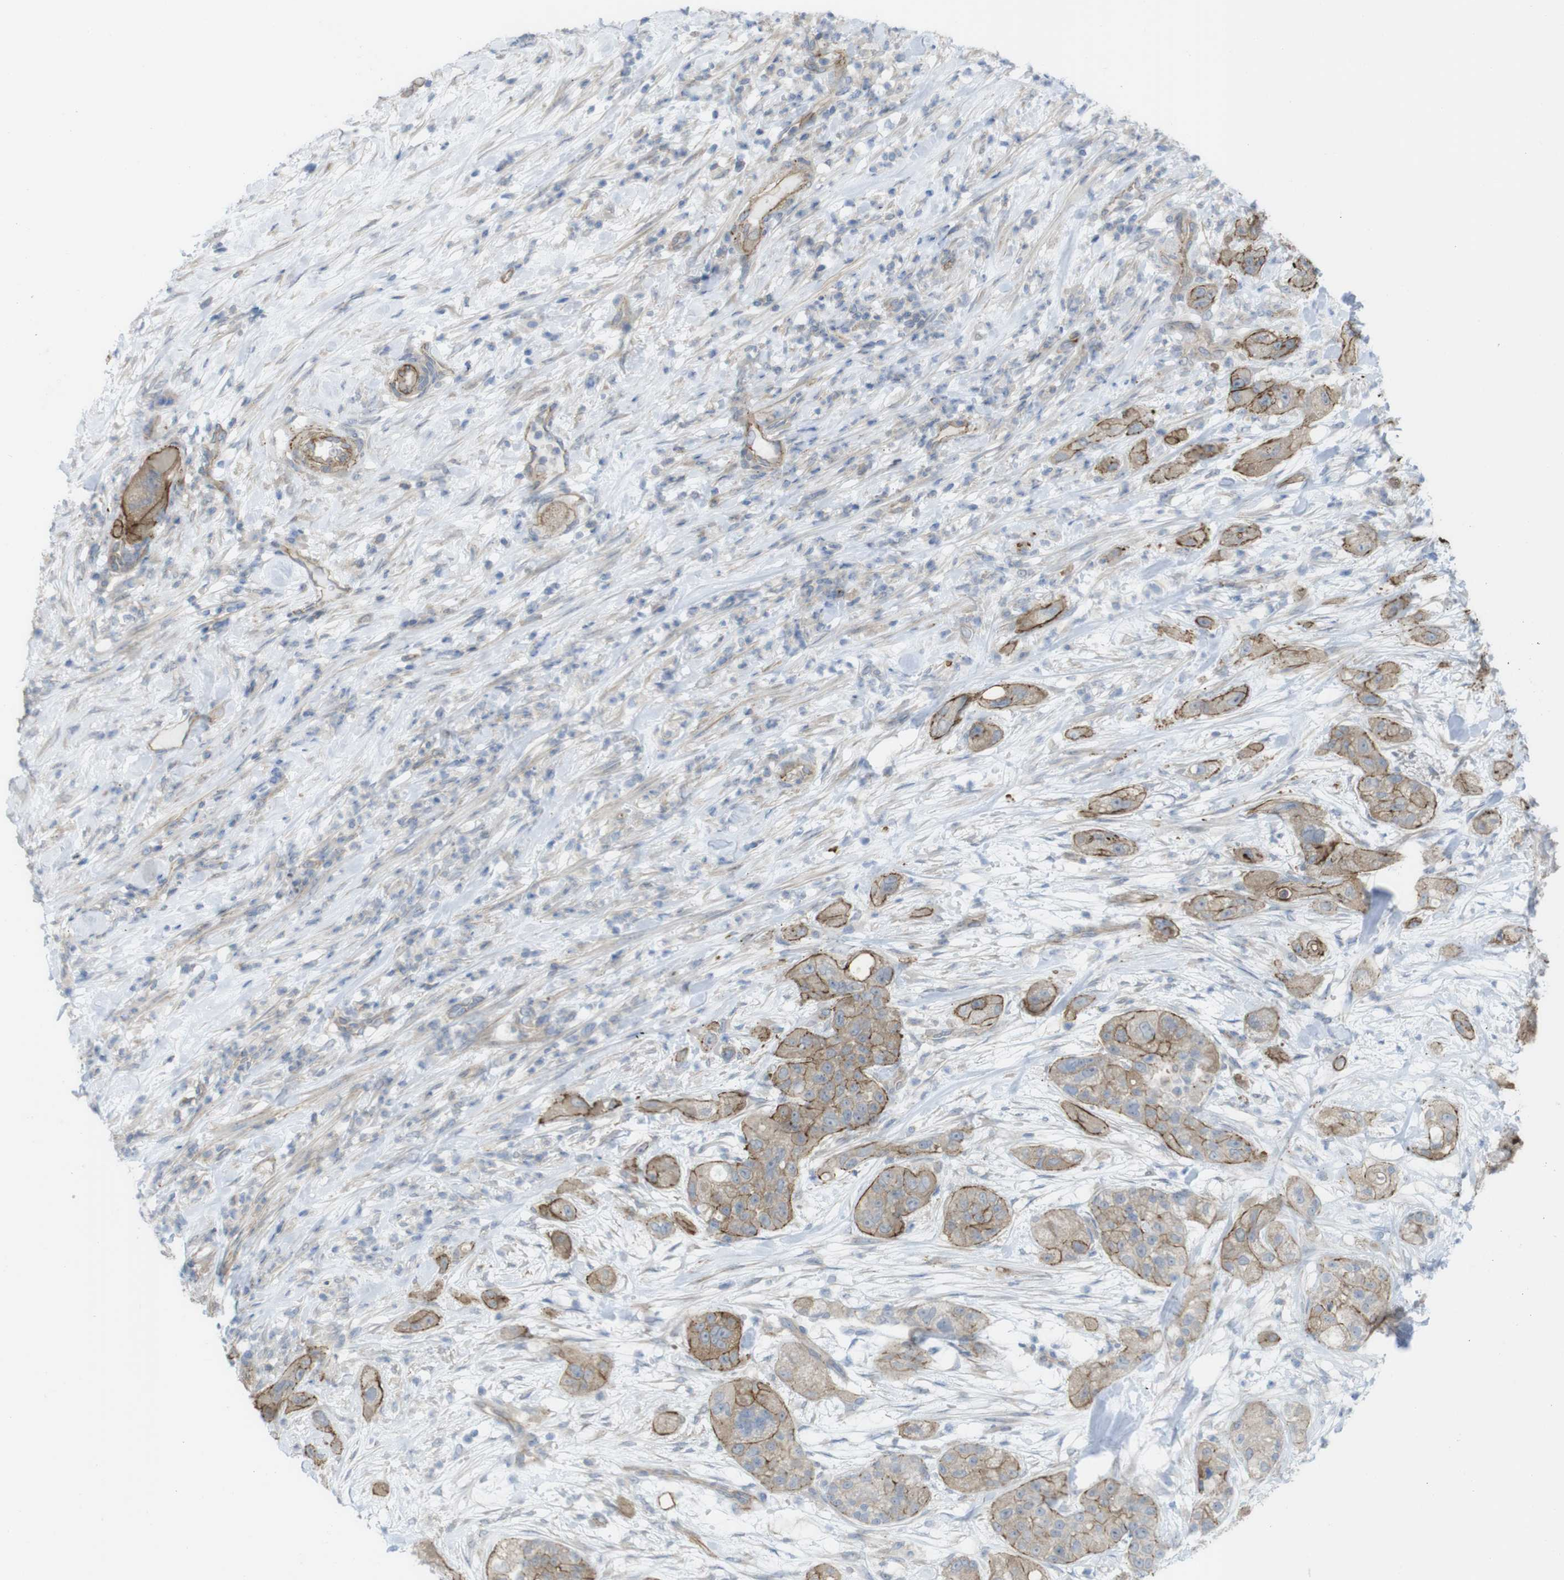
{"staining": {"intensity": "moderate", "quantity": "25%-75%", "location": "cytoplasmic/membranous"}, "tissue": "pancreatic cancer", "cell_type": "Tumor cells", "image_type": "cancer", "snomed": [{"axis": "morphology", "description": "Adenocarcinoma, NOS"}, {"axis": "topography", "description": "Pancreas"}], "caption": "Human pancreatic cancer stained with a brown dye reveals moderate cytoplasmic/membranous positive positivity in approximately 25%-75% of tumor cells.", "gene": "PREX2", "patient": {"sex": "female", "age": 78}}